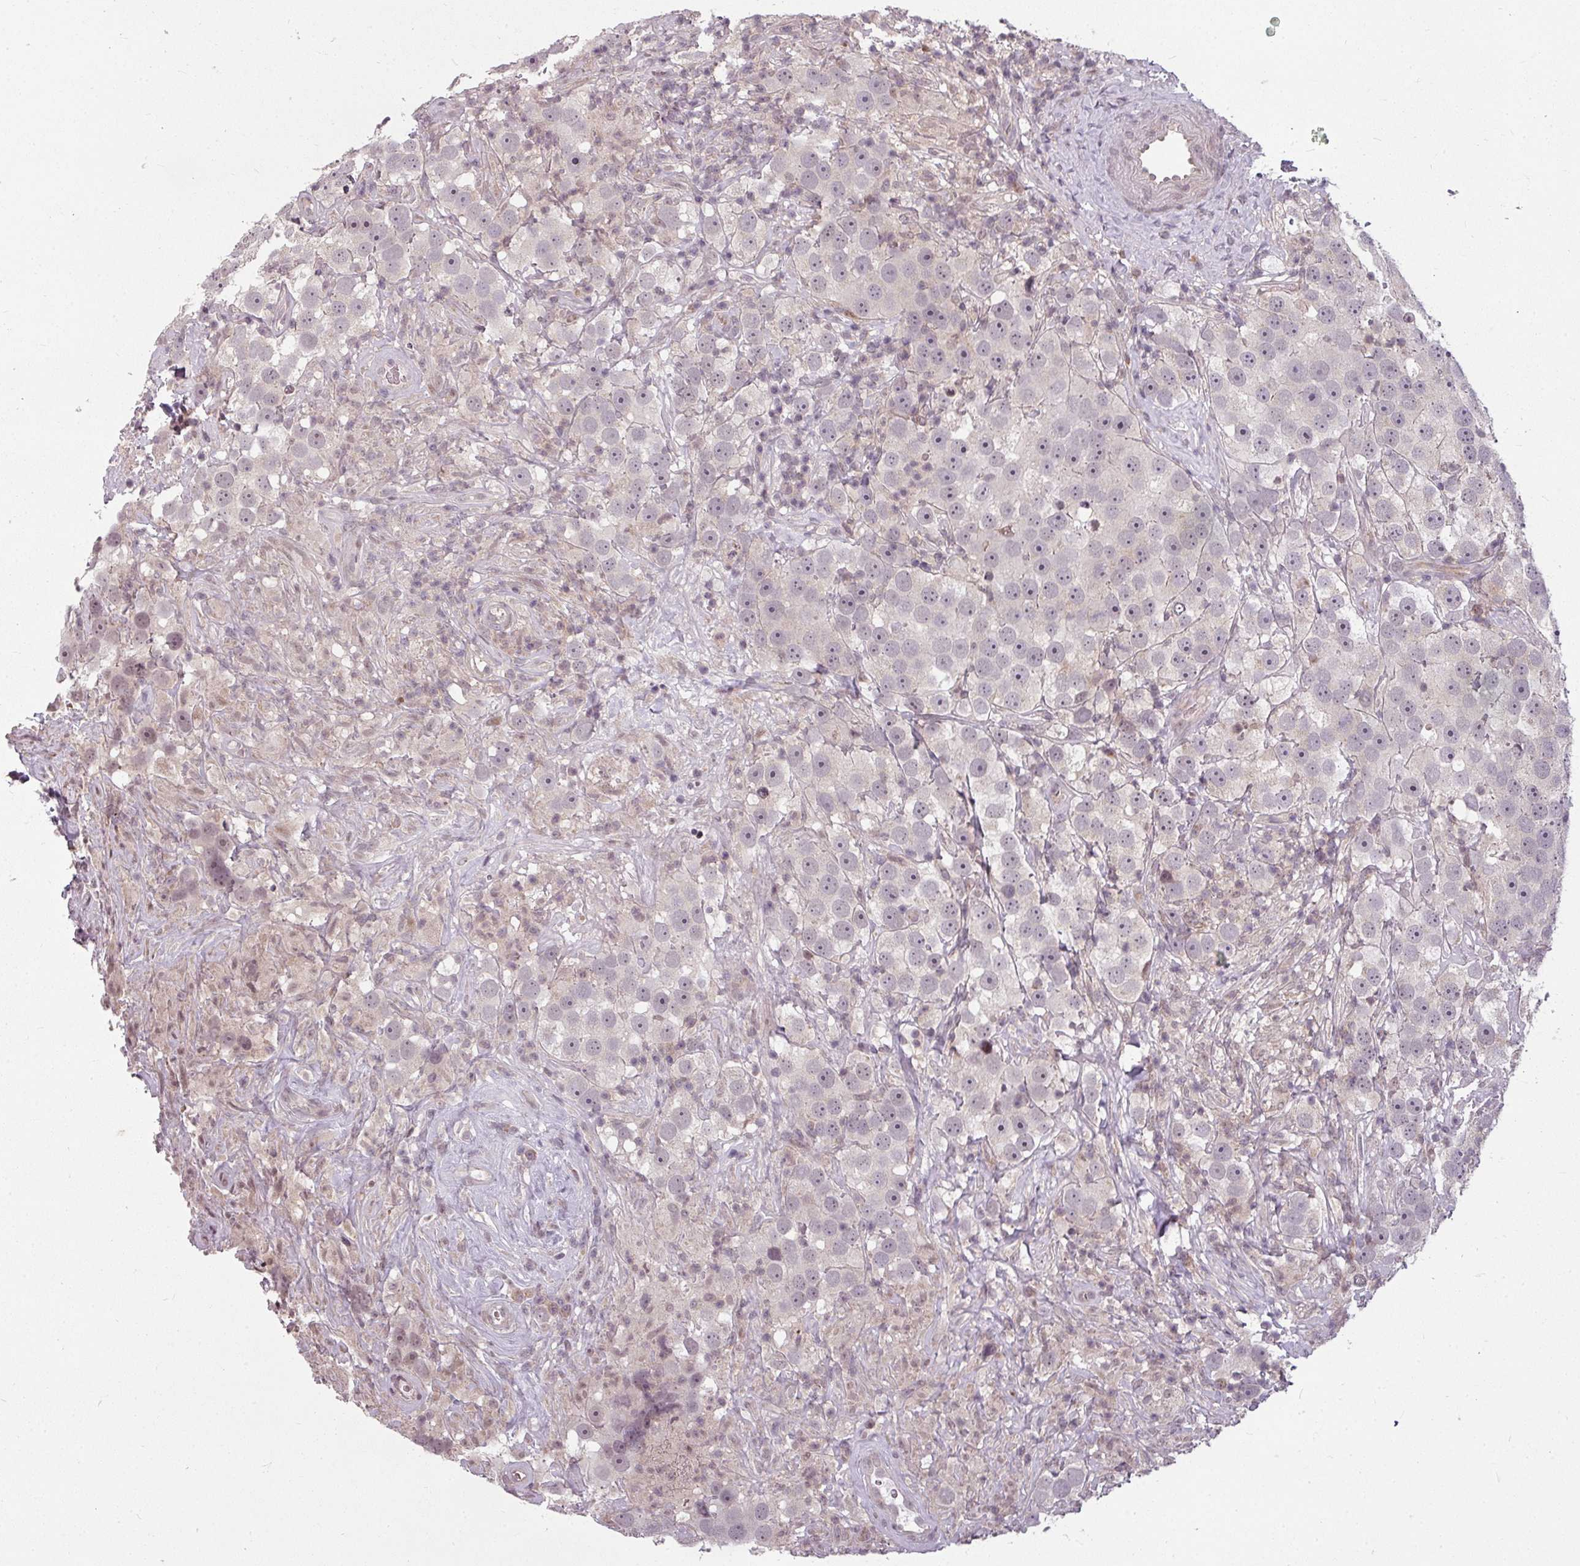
{"staining": {"intensity": "negative", "quantity": "none", "location": "none"}, "tissue": "testis cancer", "cell_type": "Tumor cells", "image_type": "cancer", "snomed": [{"axis": "morphology", "description": "Seminoma, NOS"}, {"axis": "topography", "description": "Testis"}], "caption": "Testis cancer was stained to show a protein in brown. There is no significant positivity in tumor cells.", "gene": "CLIC1", "patient": {"sex": "male", "age": 49}}